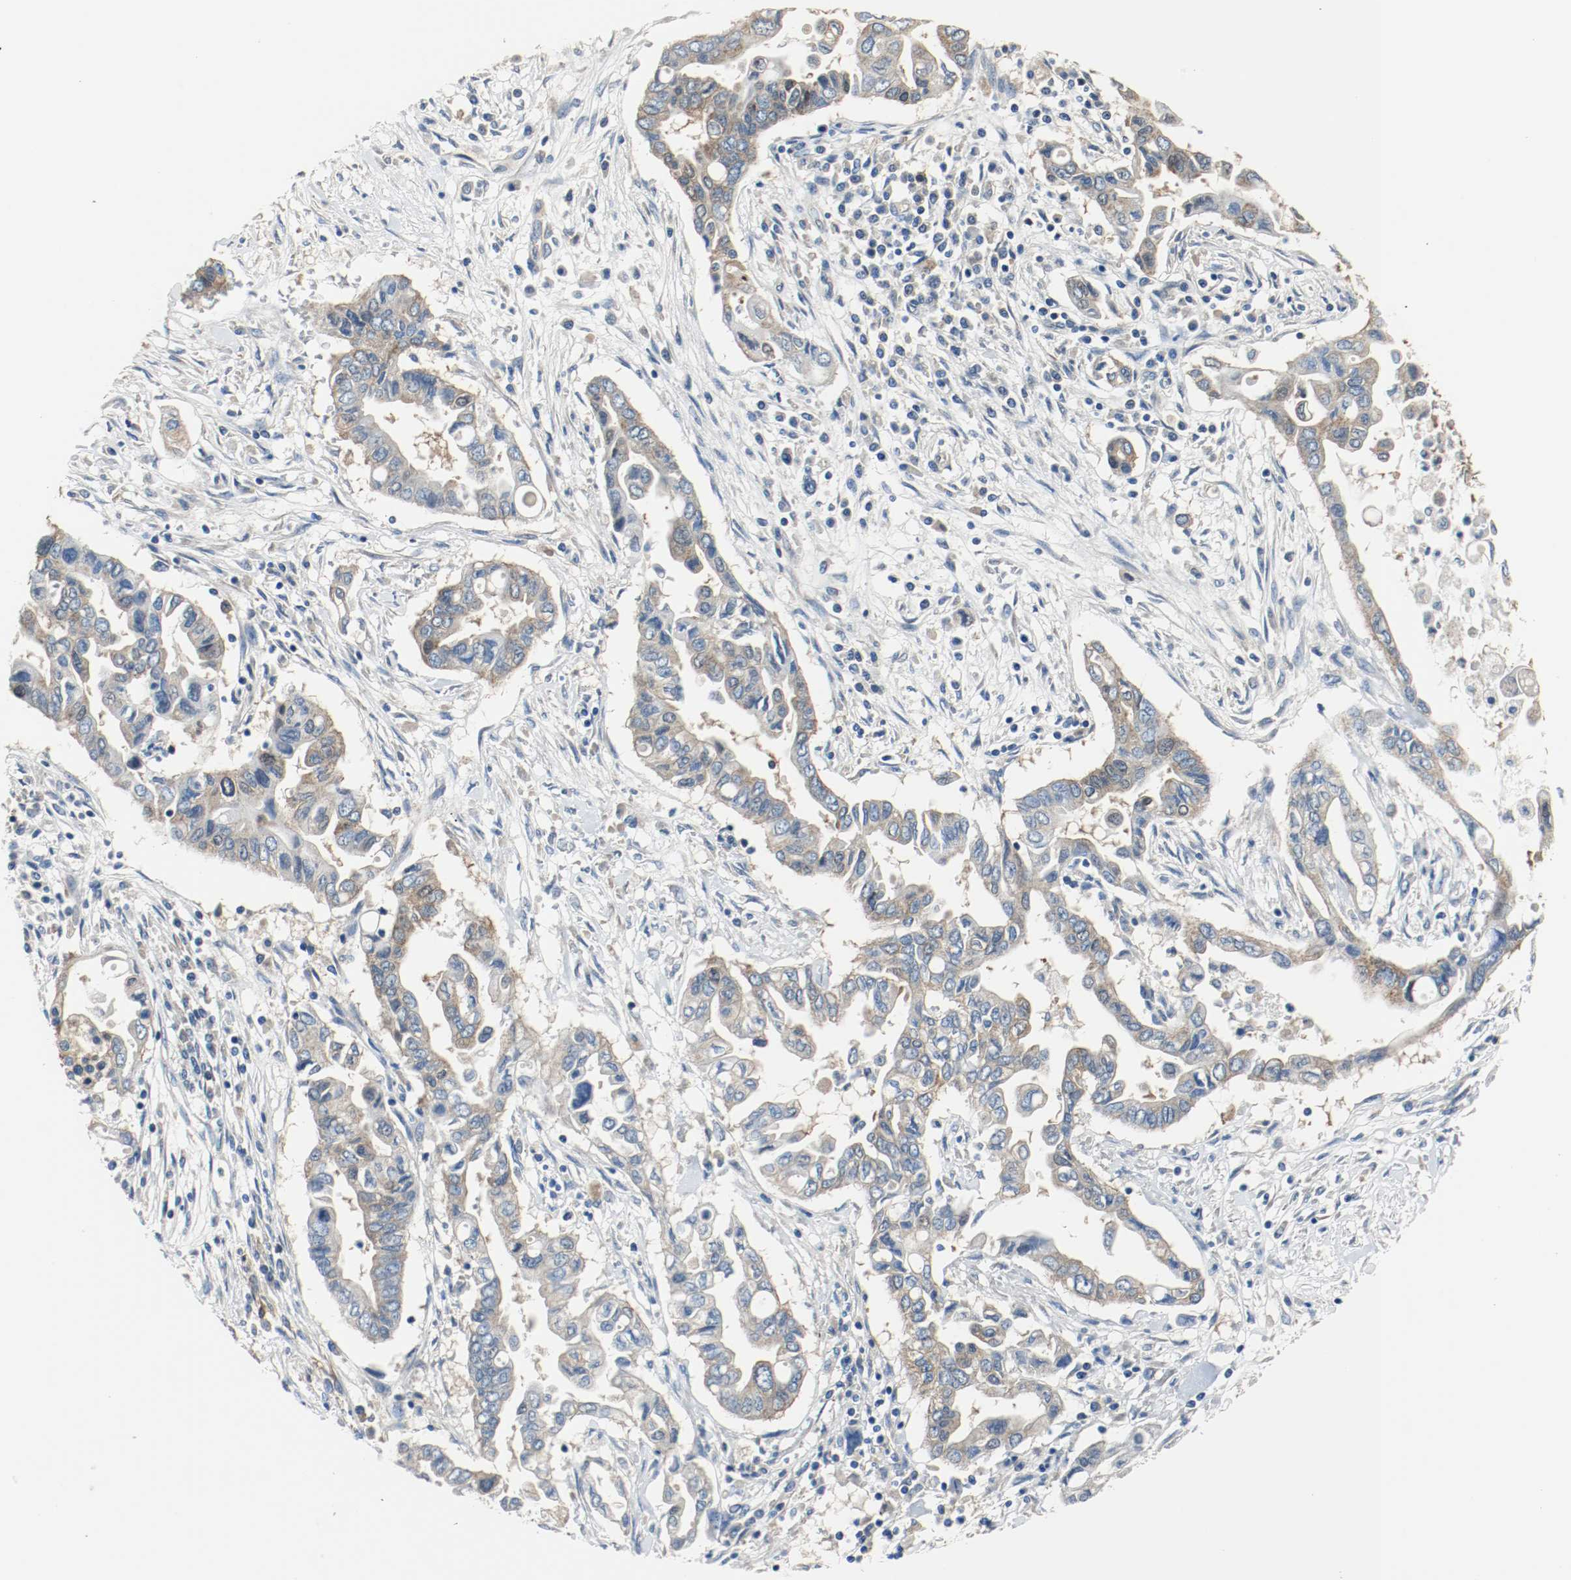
{"staining": {"intensity": "weak", "quantity": ">75%", "location": "cytoplasmic/membranous"}, "tissue": "pancreatic cancer", "cell_type": "Tumor cells", "image_type": "cancer", "snomed": [{"axis": "morphology", "description": "Adenocarcinoma, NOS"}, {"axis": "topography", "description": "Pancreas"}], "caption": "Immunohistochemical staining of human adenocarcinoma (pancreatic) shows low levels of weak cytoplasmic/membranous expression in about >75% of tumor cells.", "gene": "TUBA3D", "patient": {"sex": "female", "age": 57}}